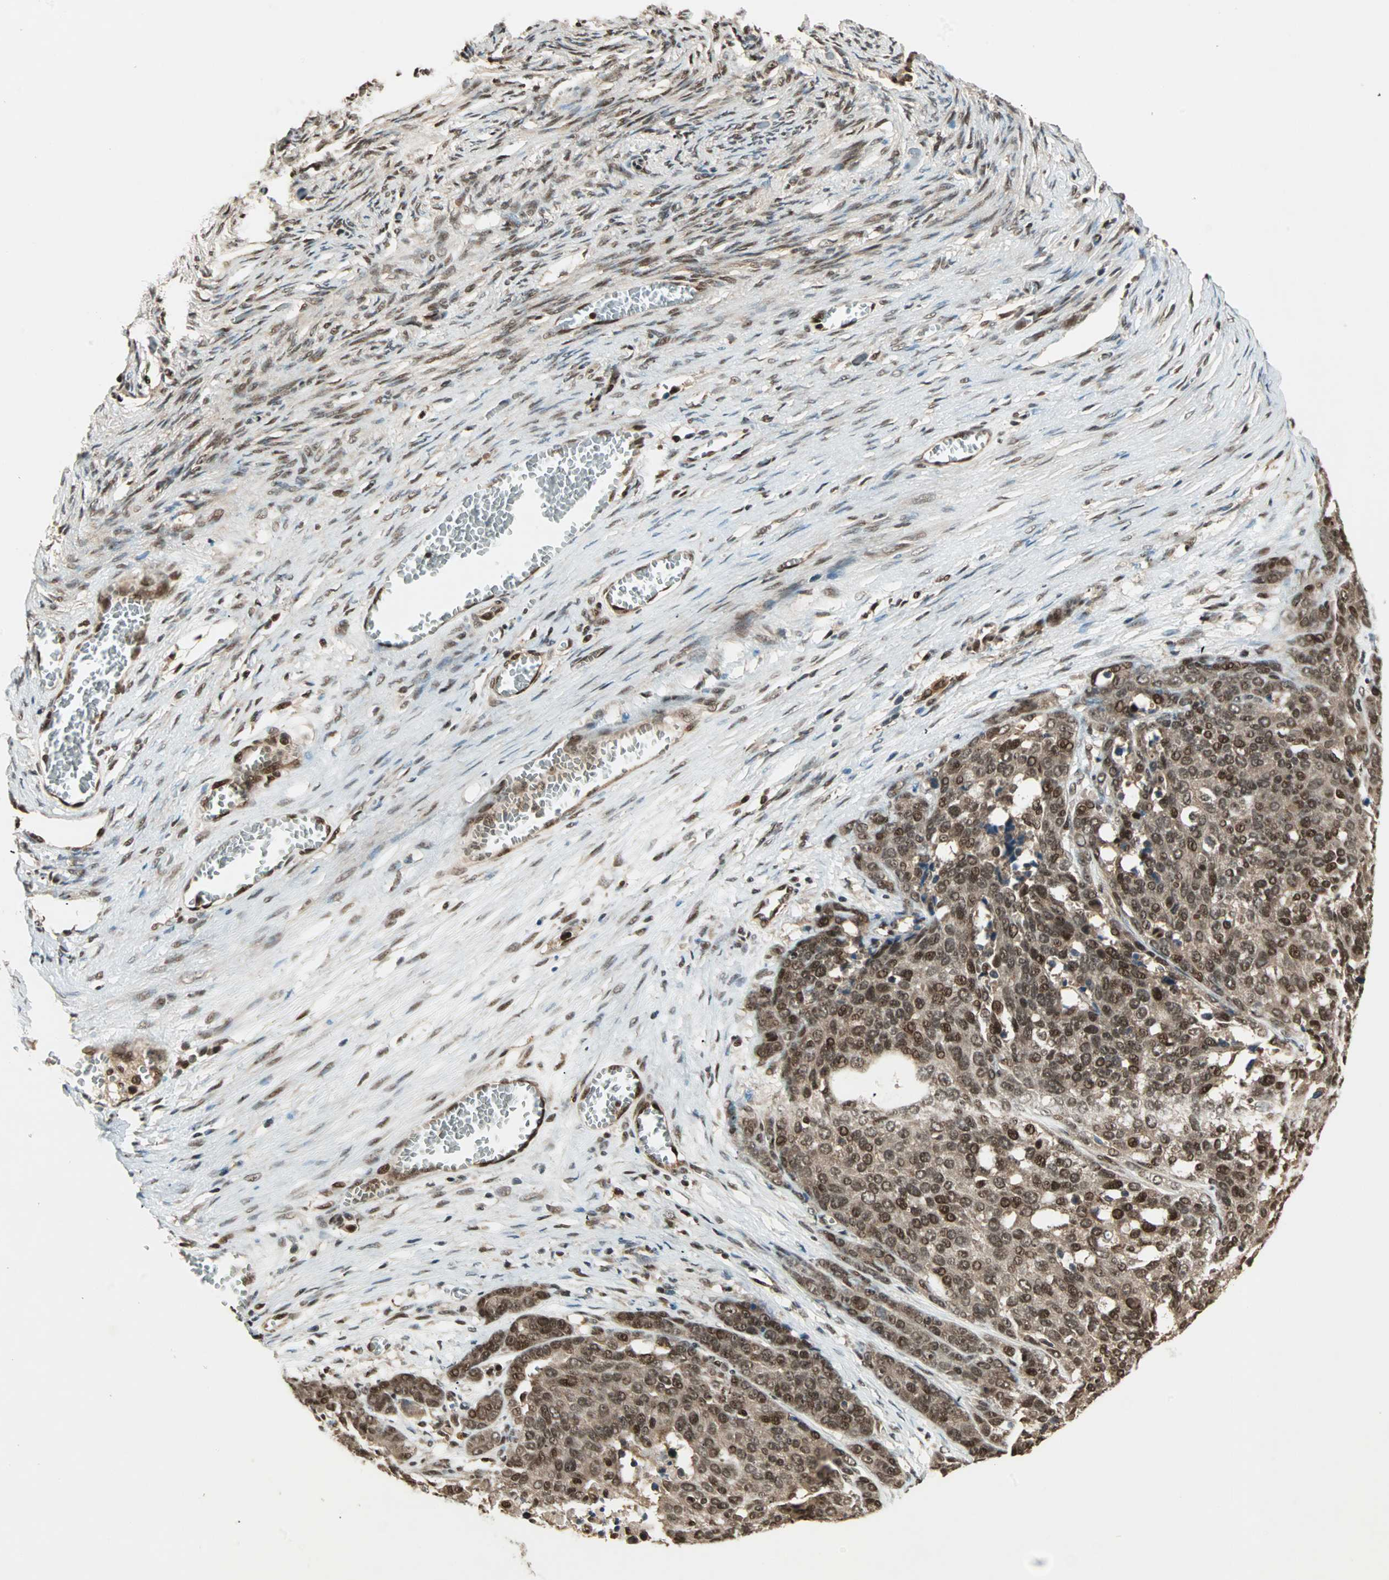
{"staining": {"intensity": "strong", "quantity": ">75%", "location": "cytoplasmic/membranous,nuclear"}, "tissue": "ovarian cancer", "cell_type": "Tumor cells", "image_type": "cancer", "snomed": [{"axis": "morphology", "description": "Cystadenocarcinoma, serous, NOS"}, {"axis": "topography", "description": "Ovary"}], "caption": "Ovarian cancer (serous cystadenocarcinoma) was stained to show a protein in brown. There is high levels of strong cytoplasmic/membranous and nuclear staining in approximately >75% of tumor cells.", "gene": "ZNF44", "patient": {"sex": "female", "age": 44}}